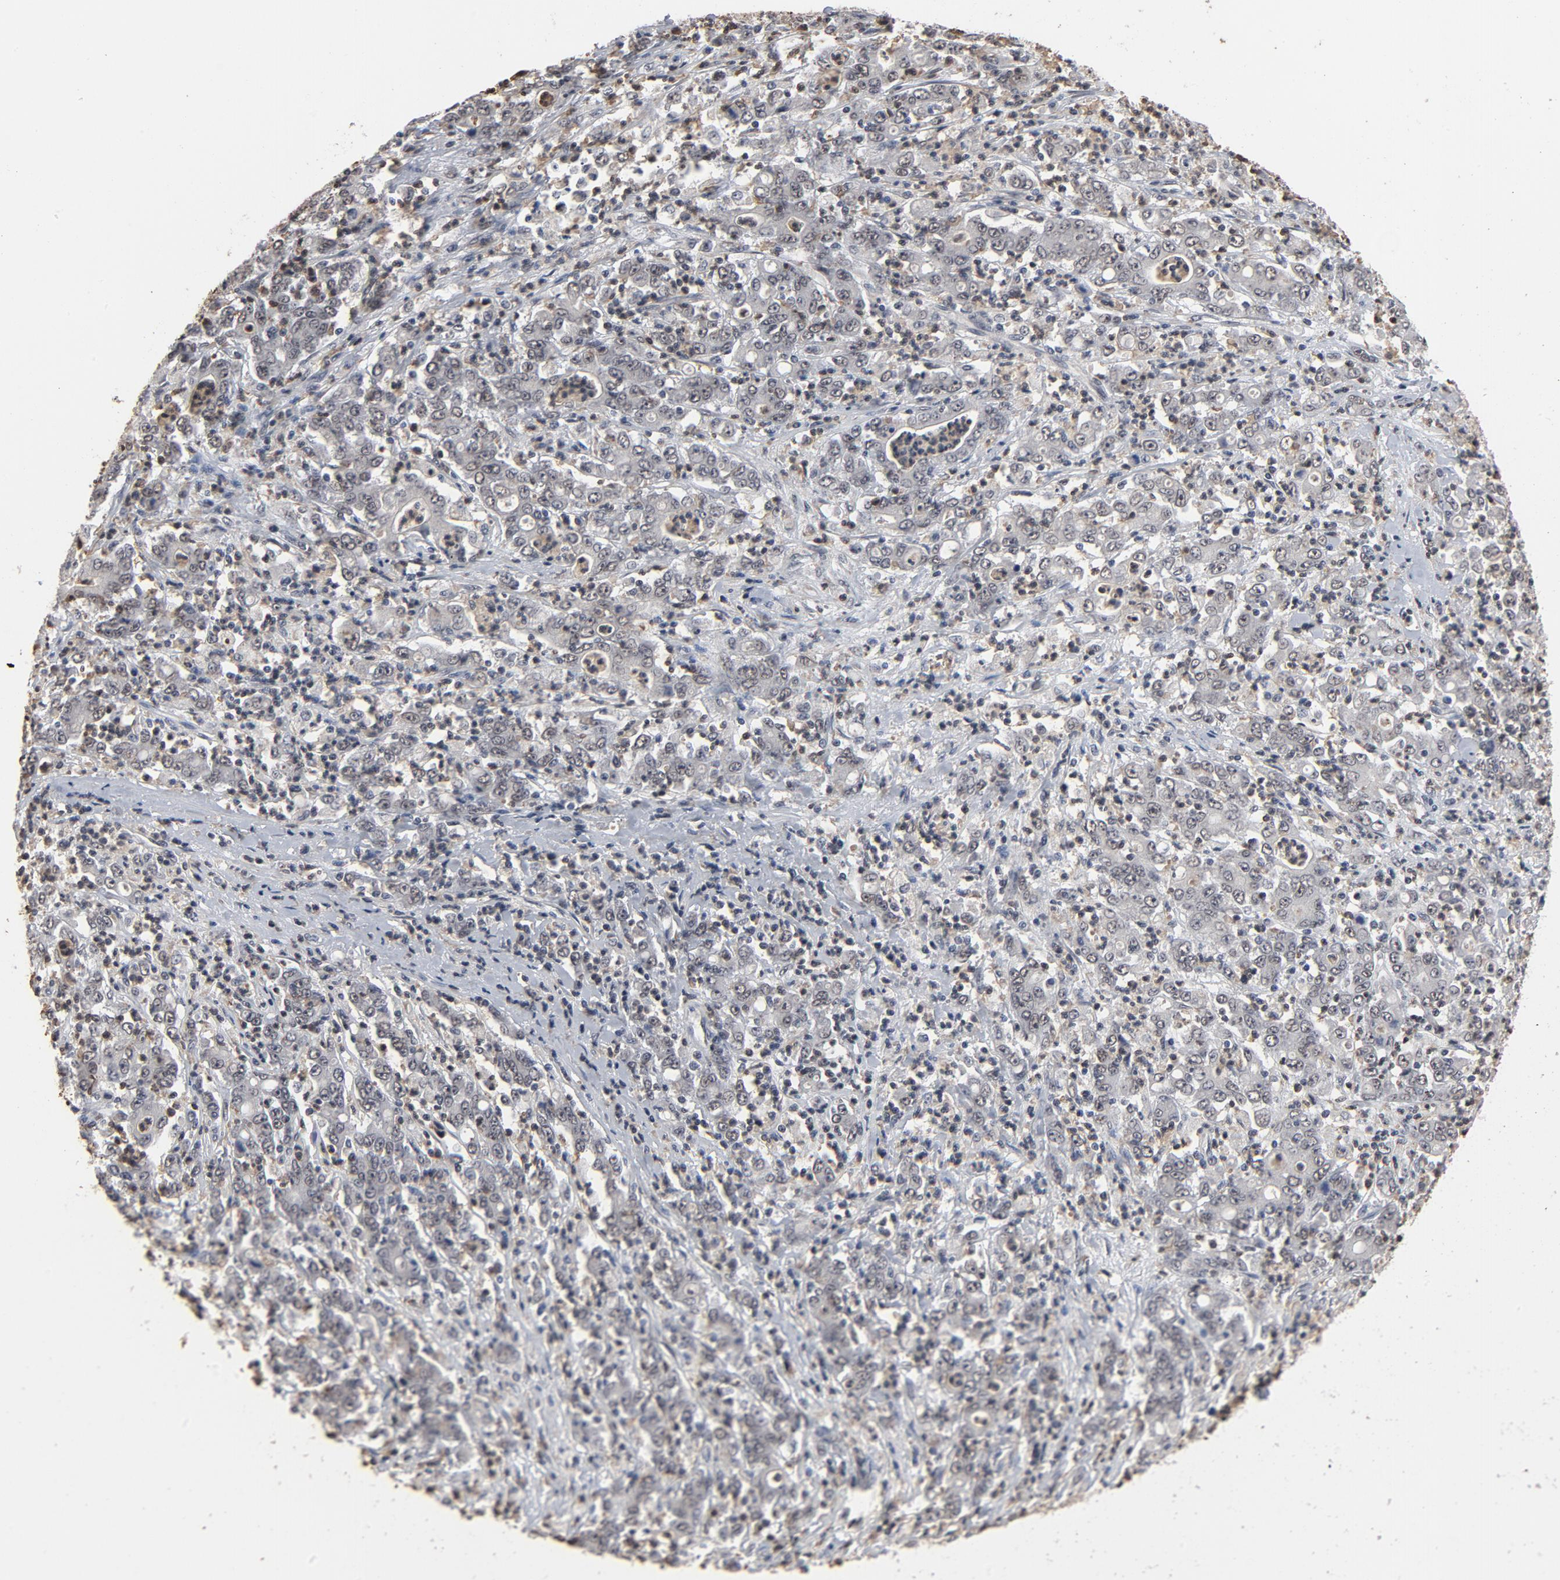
{"staining": {"intensity": "negative", "quantity": "none", "location": "none"}, "tissue": "stomach cancer", "cell_type": "Tumor cells", "image_type": "cancer", "snomed": [{"axis": "morphology", "description": "Adenocarcinoma, NOS"}, {"axis": "topography", "description": "Stomach, lower"}], "caption": "DAB immunohistochemical staining of stomach cancer (adenocarcinoma) displays no significant positivity in tumor cells. (Brightfield microscopy of DAB immunohistochemistry (IHC) at high magnification).", "gene": "RTL5", "patient": {"sex": "female", "age": 71}}